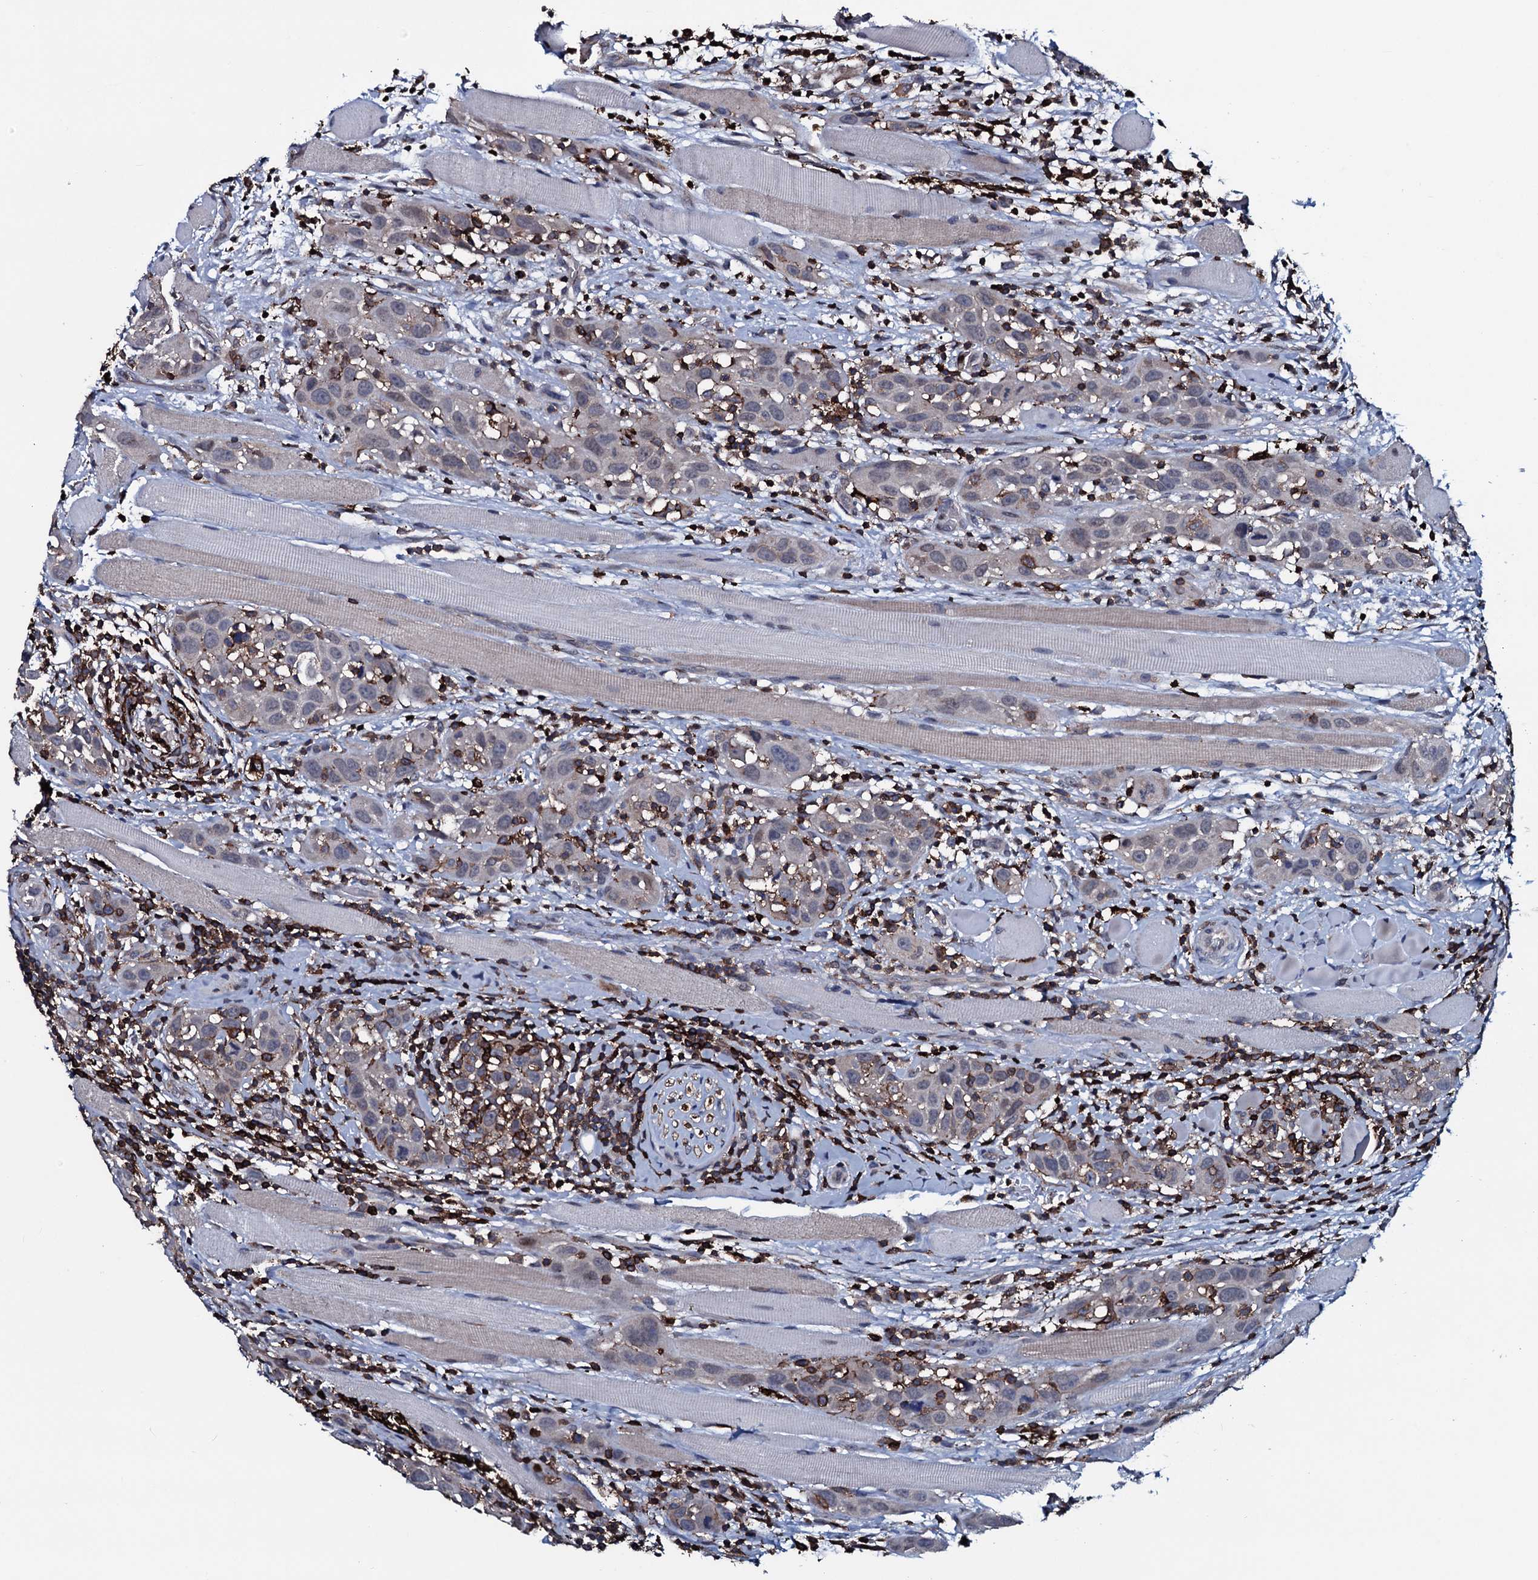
{"staining": {"intensity": "weak", "quantity": "<25%", "location": "cytoplasmic/membranous"}, "tissue": "head and neck cancer", "cell_type": "Tumor cells", "image_type": "cancer", "snomed": [{"axis": "morphology", "description": "Squamous cell carcinoma, NOS"}, {"axis": "topography", "description": "Oral tissue"}, {"axis": "topography", "description": "Head-Neck"}], "caption": "A high-resolution histopathology image shows IHC staining of head and neck cancer (squamous cell carcinoma), which exhibits no significant expression in tumor cells.", "gene": "OGFOD2", "patient": {"sex": "female", "age": 50}}